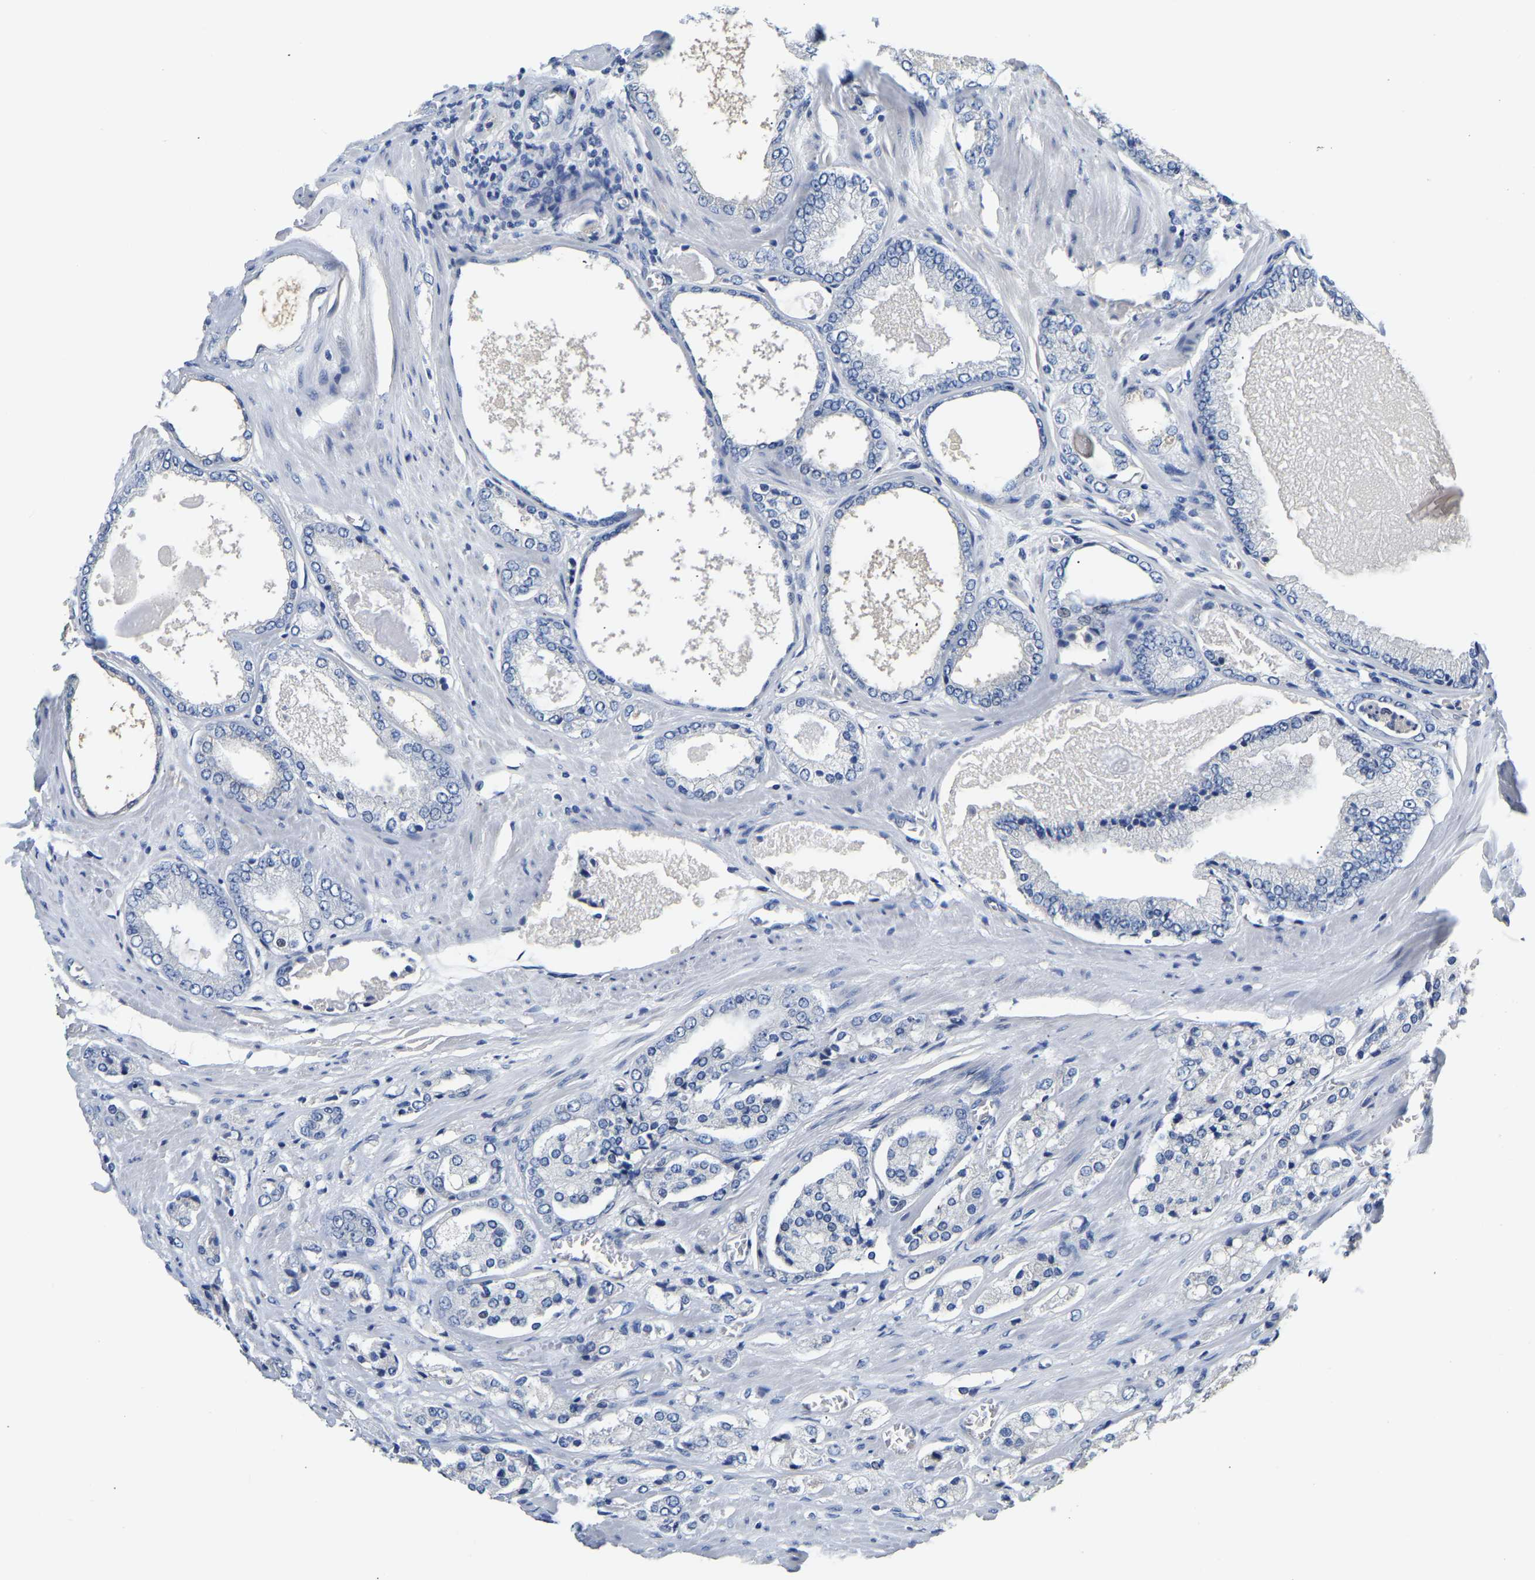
{"staining": {"intensity": "negative", "quantity": "none", "location": "none"}, "tissue": "prostate cancer", "cell_type": "Tumor cells", "image_type": "cancer", "snomed": [{"axis": "morphology", "description": "Adenocarcinoma, High grade"}, {"axis": "topography", "description": "Prostate"}], "caption": "Tumor cells show no significant expression in prostate cancer.", "gene": "PCK2", "patient": {"sex": "male", "age": 65}}